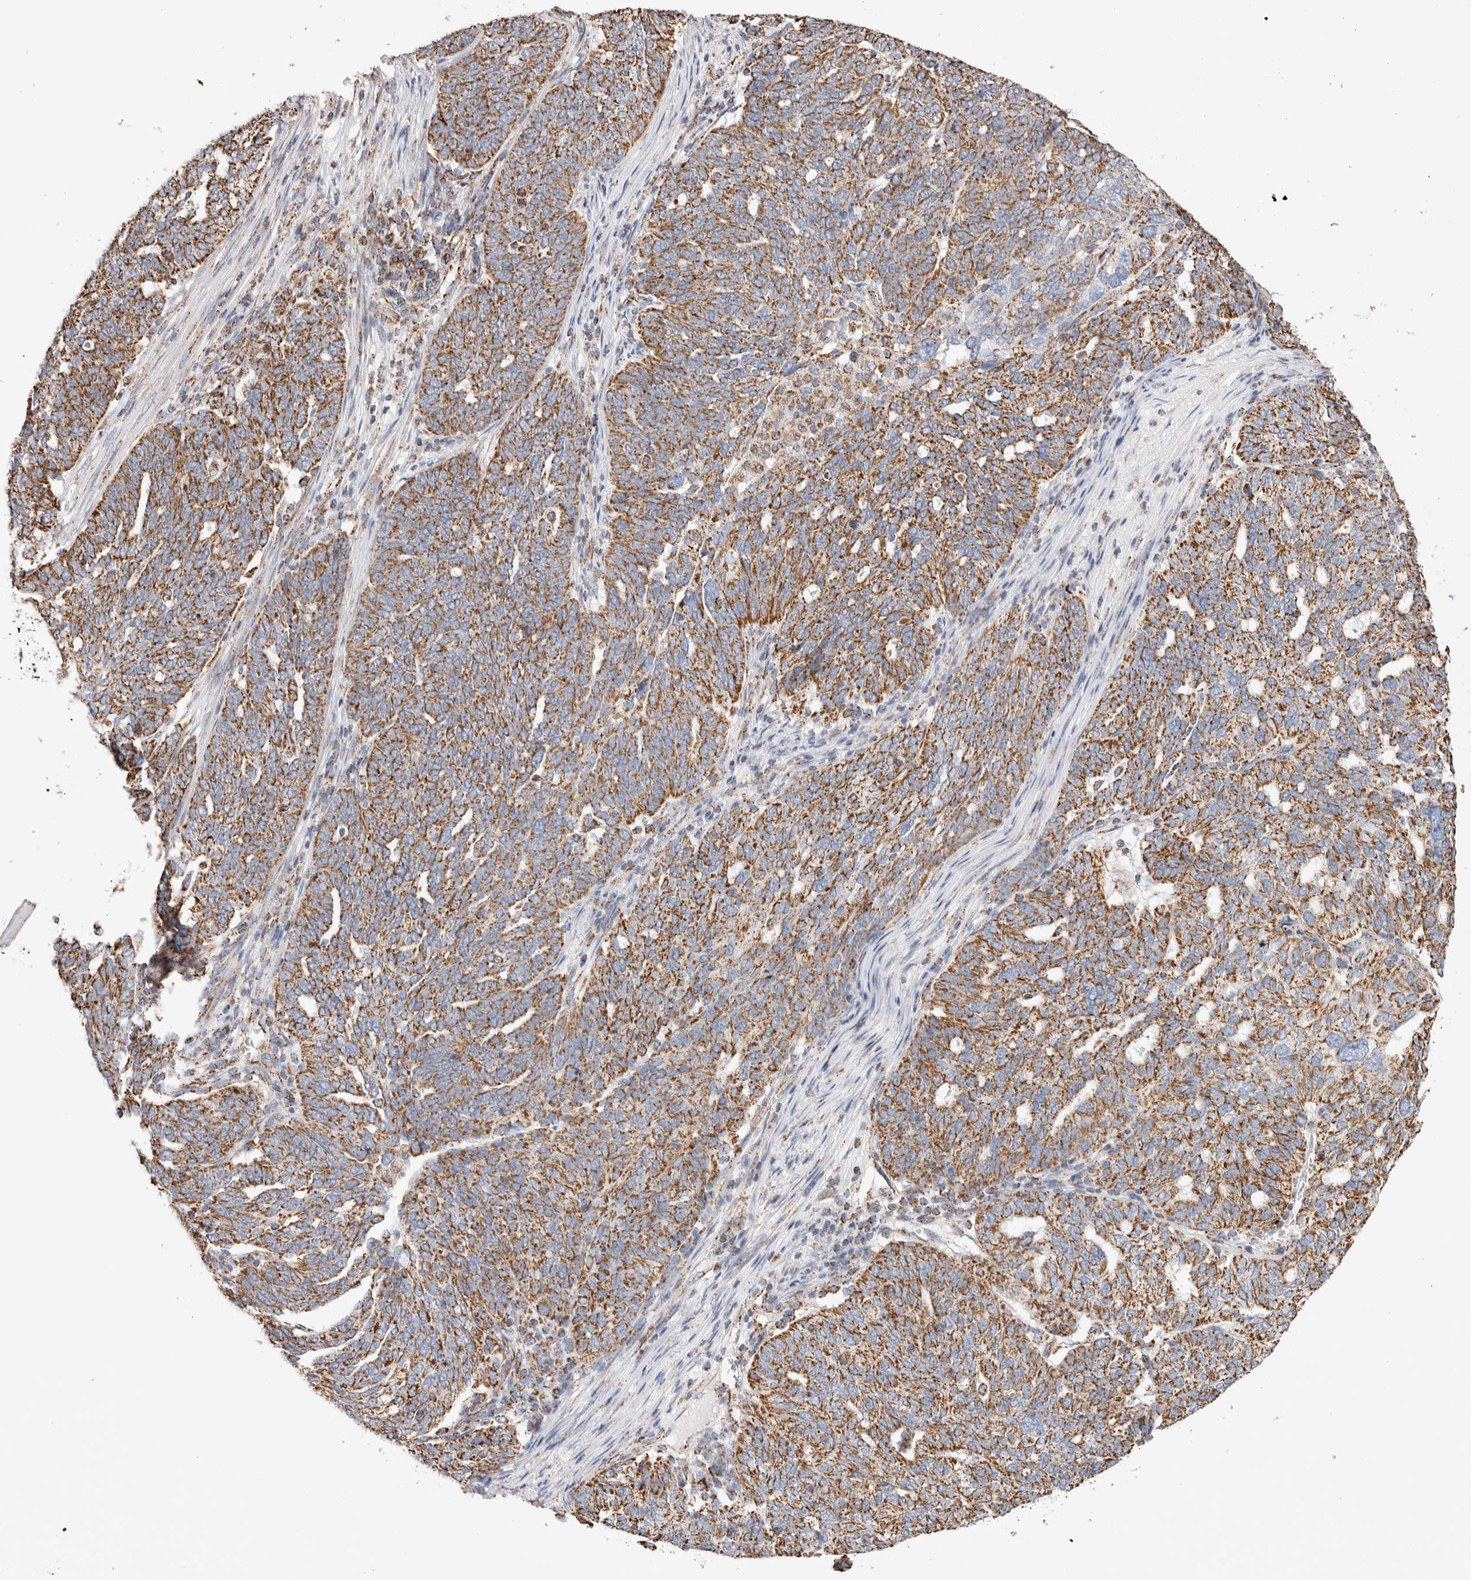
{"staining": {"intensity": "moderate", "quantity": ">75%", "location": "cytoplasmic/membranous"}, "tissue": "ovarian cancer", "cell_type": "Tumor cells", "image_type": "cancer", "snomed": [{"axis": "morphology", "description": "Cystadenocarcinoma, serous, NOS"}, {"axis": "topography", "description": "Ovary"}], "caption": "Human serous cystadenocarcinoma (ovarian) stained with a protein marker reveals moderate staining in tumor cells.", "gene": "C1QBP", "patient": {"sex": "female", "age": 59}}